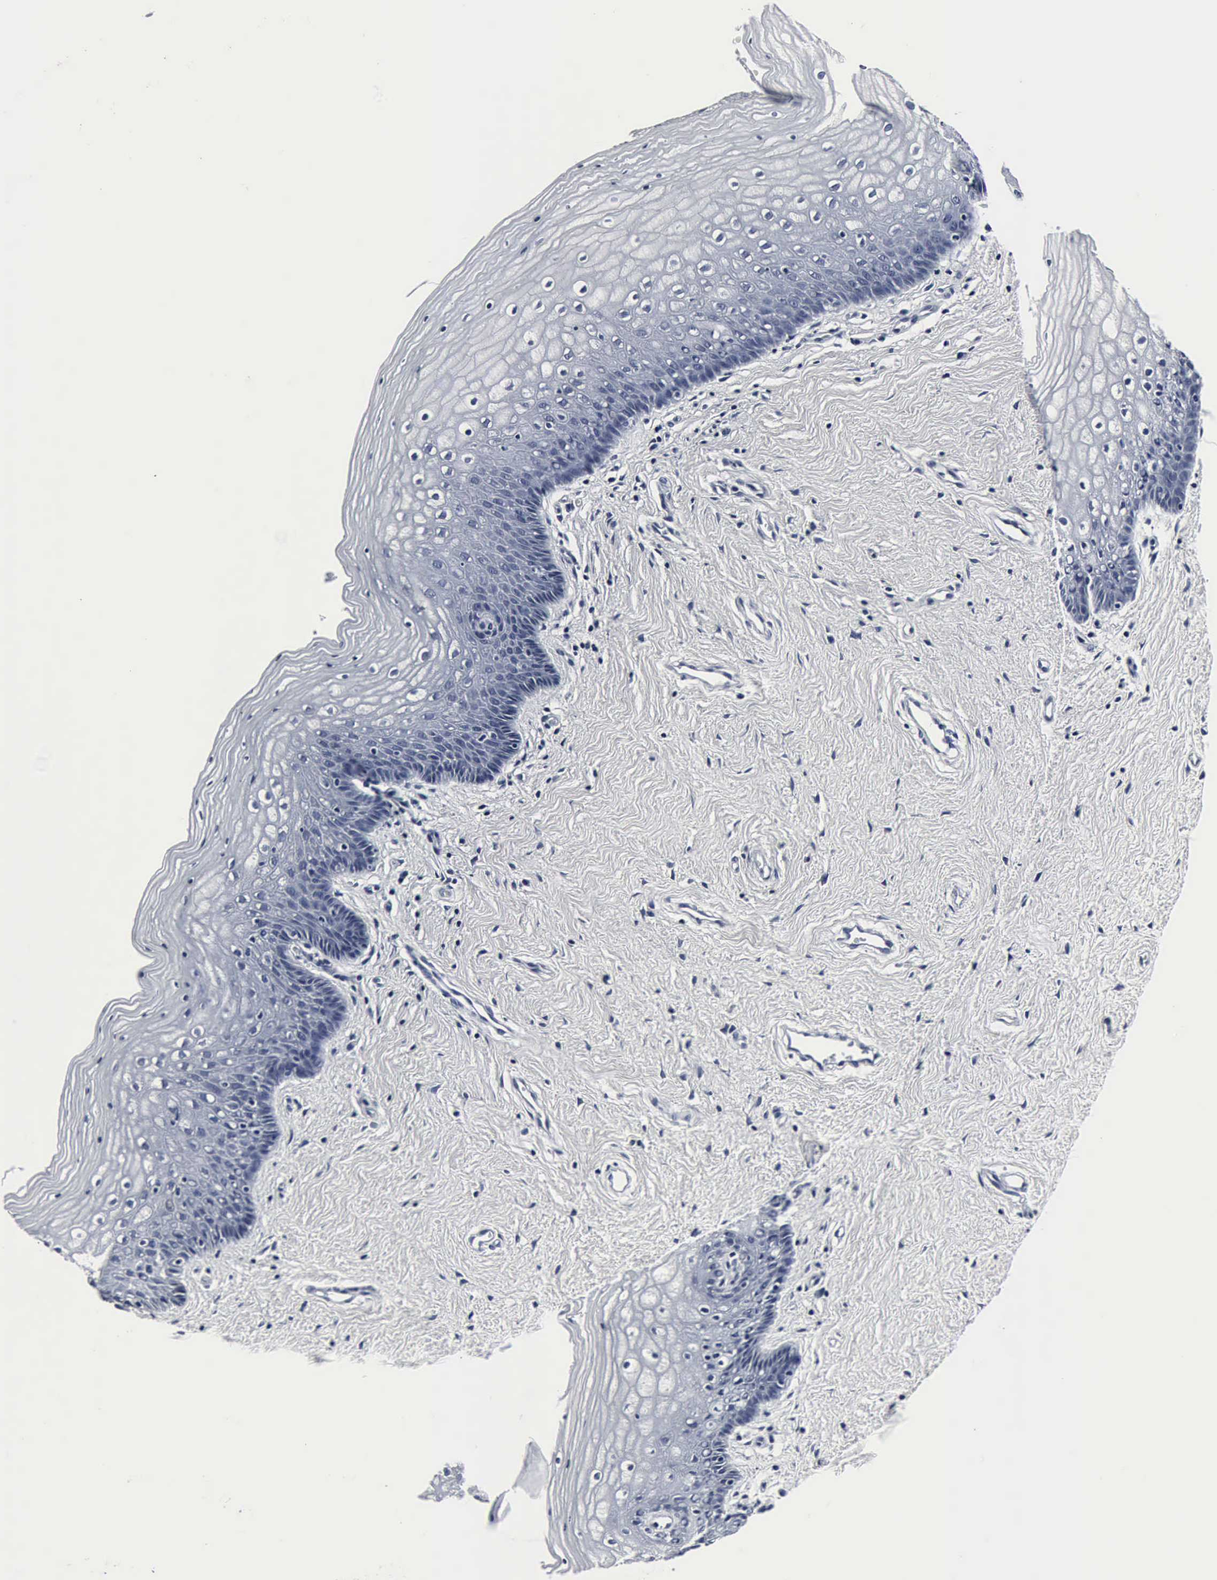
{"staining": {"intensity": "negative", "quantity": "none", "location": "none"}, "tissue": "vagina", "cell_type": "Squamous epithelial cells", "image_type": "normal", "snomed": [{"axis": "morphology", "description": "Normal tissue, NOS"}, {"axis": "topography", "description": "Vagina"}], "caption": "The image displays no significant expression in squamous epithelial cells of vagina. (Immunohistochemistry (ihc), brightfield microscopy, high magnification).", "gene": "SNAP25", "patient": {"sex": "female", "age": 46}}